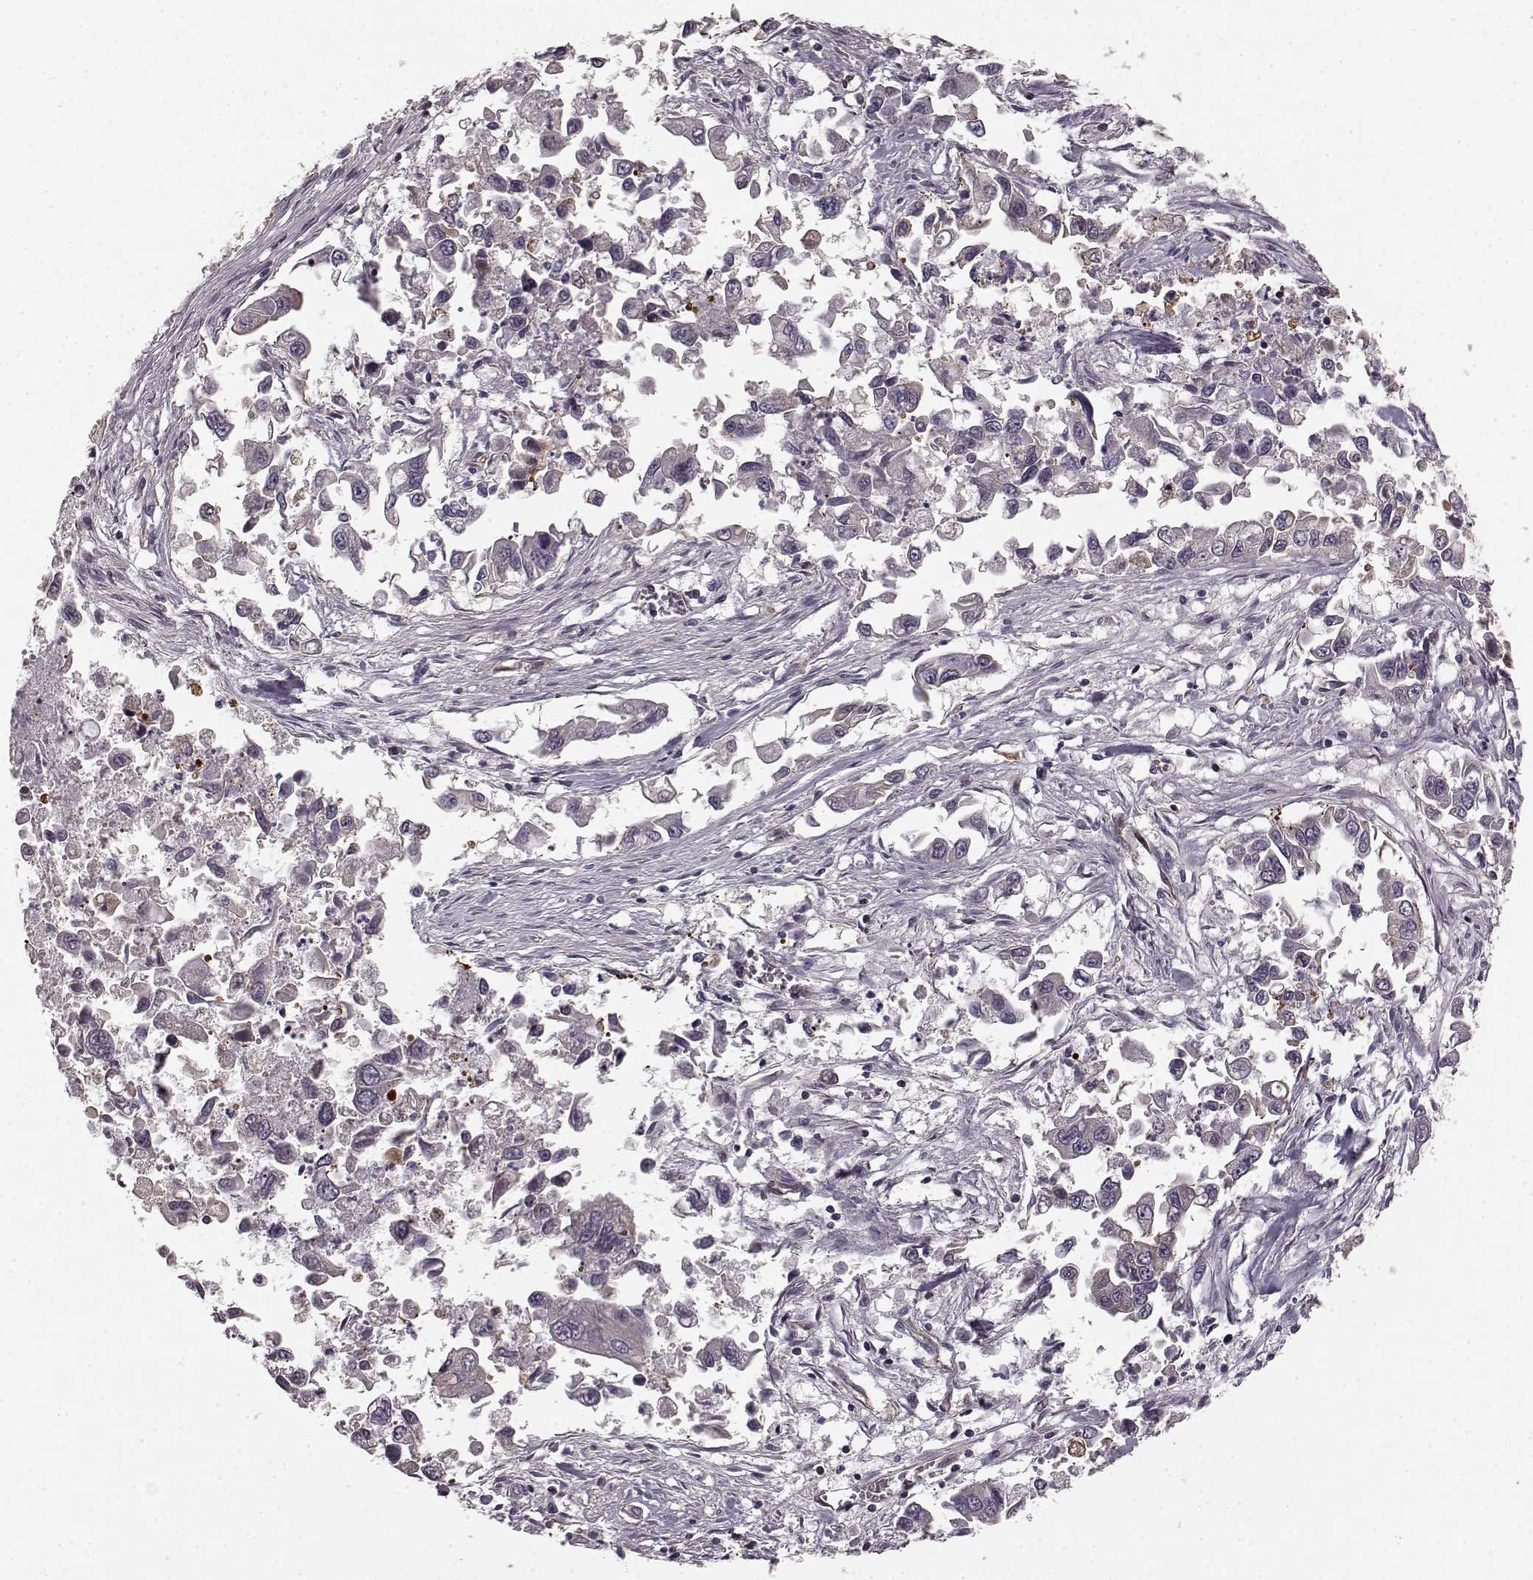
{"staining": {"intensity": "negative", "quantity": "none", "location": "none"}, "tissue": "pancreatic cancer", "cell_type": "Tumor cells", "image_type": "cancer", "snomed": [{"axis": "morphology", "description": "Adenocarcinoma, NOS"}, {"axis": "topography", "description": "Pancreas"}], "caption": "Adenocarcinoma (pancreatic) stained for a protein using immunohistochemistry reveals no staining tumor cells.", "gene": "SLC22A18", "patient": {"sex": "female", "age": 83}}